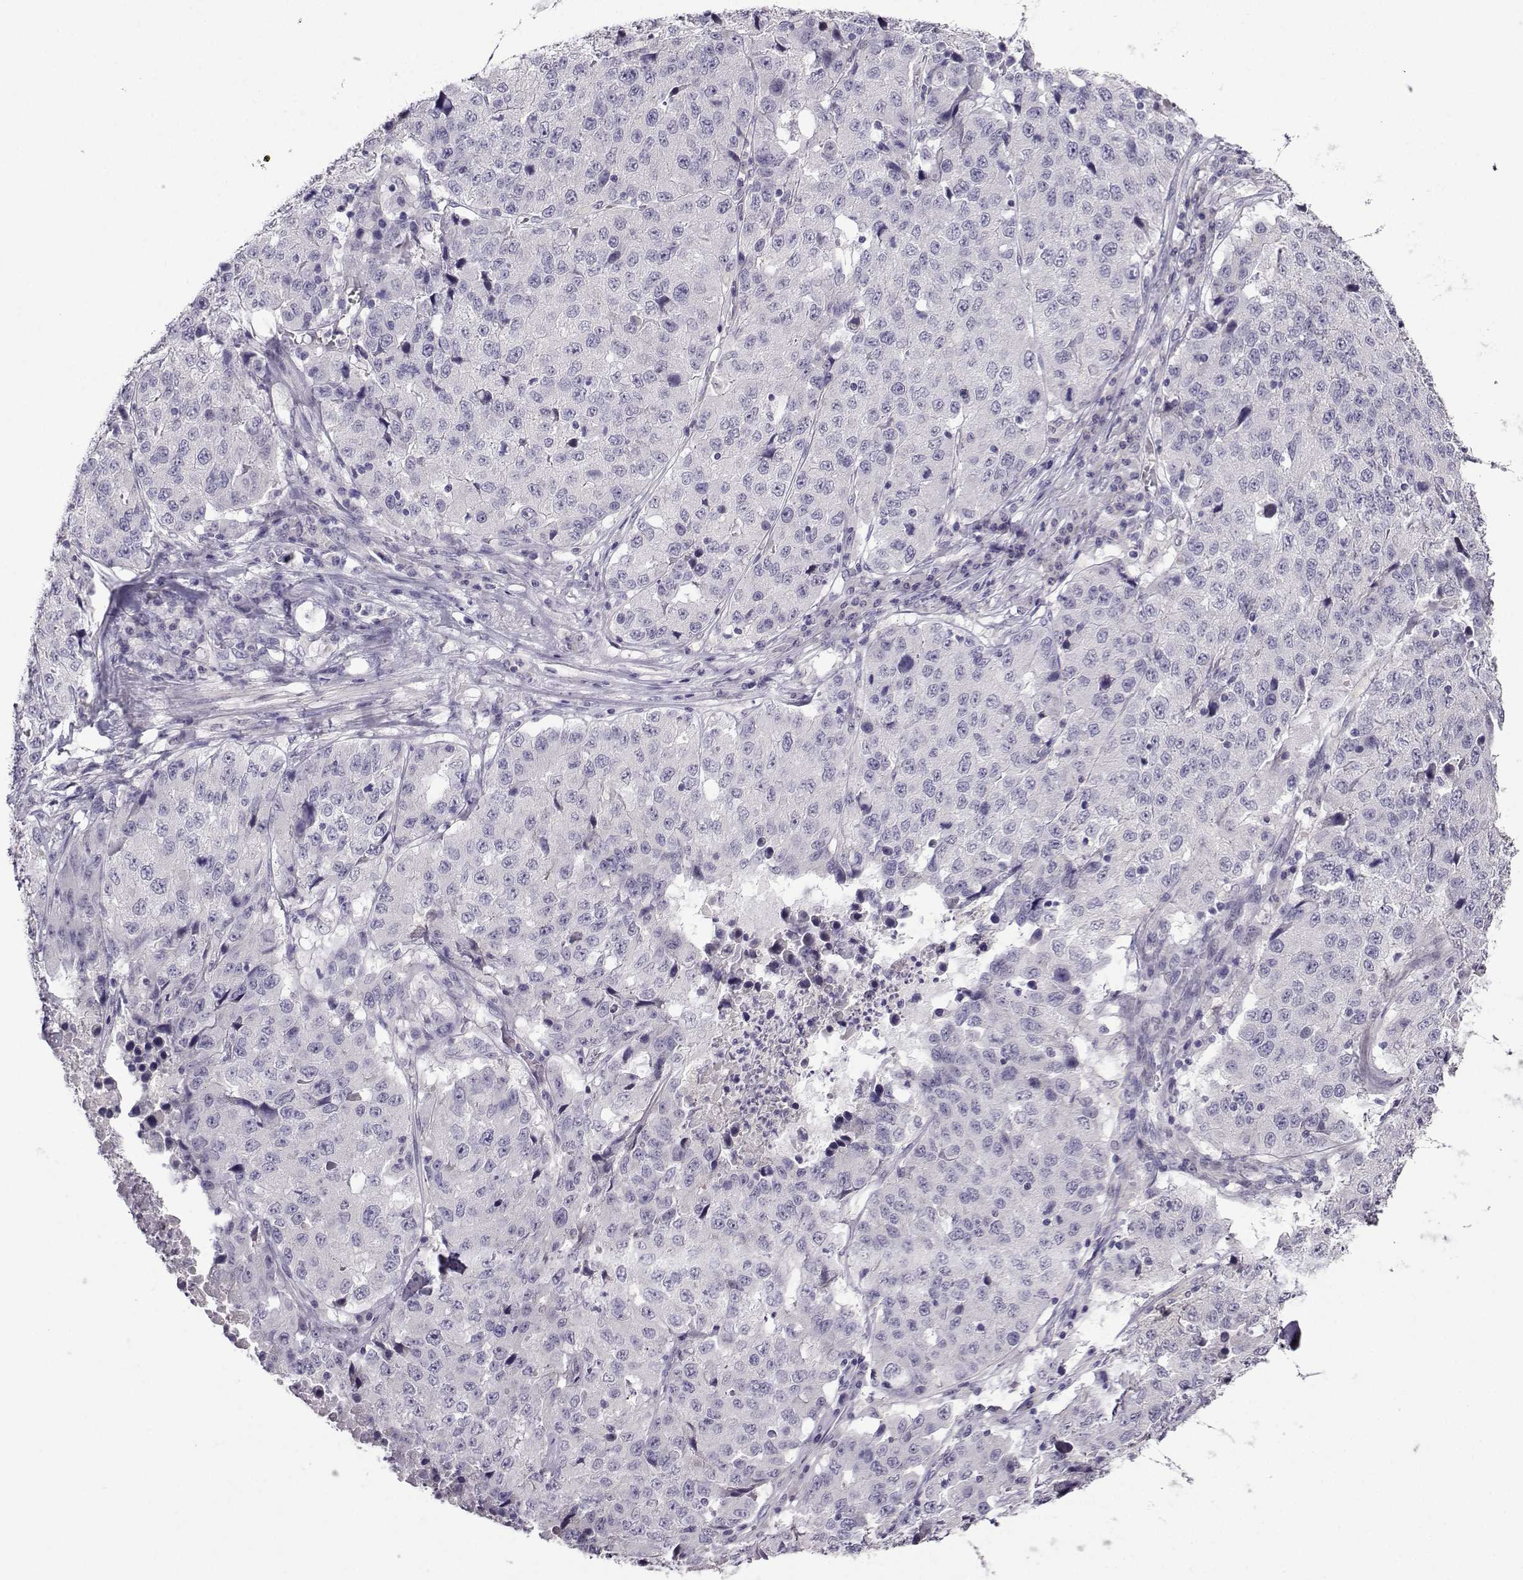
{"staining": {"intensity": "negative", "quantity": "none", "location": "none"}, "tissue": "stomach cancer", "cell_type": "Tumor cells", "image_type": "cancer", "snomed": [{"axis": "morphology", "description": "Adenocarcinoma, NOS"}, {"axis": "topography", "description": "Stomach"}], "caption": "There is no significant positivity in tumor cells of stomach cancer.", "gene": "CRYBB1", "patient": {"sex": "male", "age": 71}}